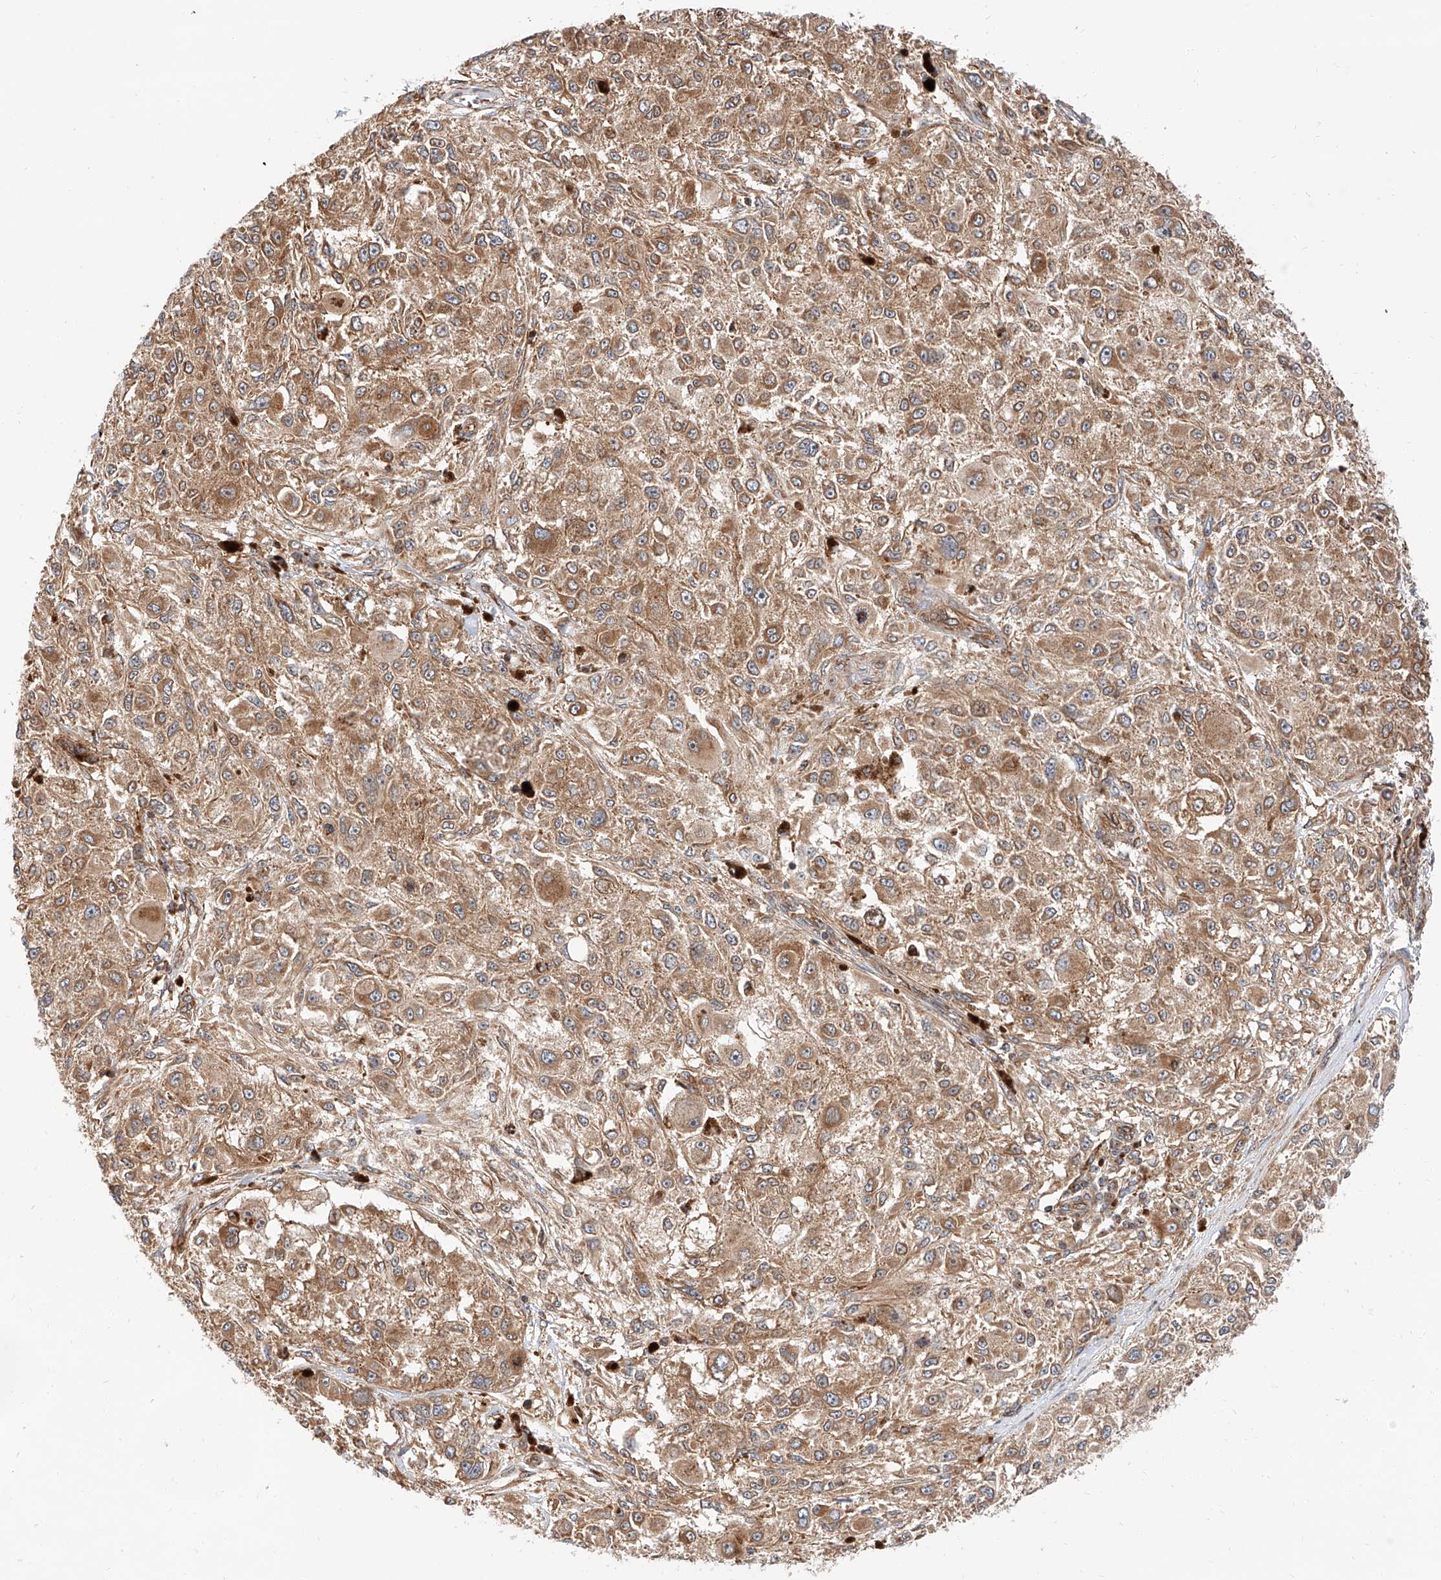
{"staining": {"intensity": "moderate", "quantity": ">75%", "location": "cytoplasmic/membranous"}, "tissue": "melanoma", "cell_type": "Tumor cells", "image_type": "cancer", "snomed": [{"axis": "morphology", "description": "Necrosis, NOS"}, {"axis": "morphology", "description": "Malignant melanoma, NOS"}, {"axis": "topography", "description": "Skin"}], "caption": "An immunohistochemistry micrograph of neoplastic tissue is shown. Protein staining in brown highlights moderate cytoplasmic/membranous positivity in melanoma within tumor cells.", "gene": "ISCA2", "patient": {"sex": "female", "age": 87}}